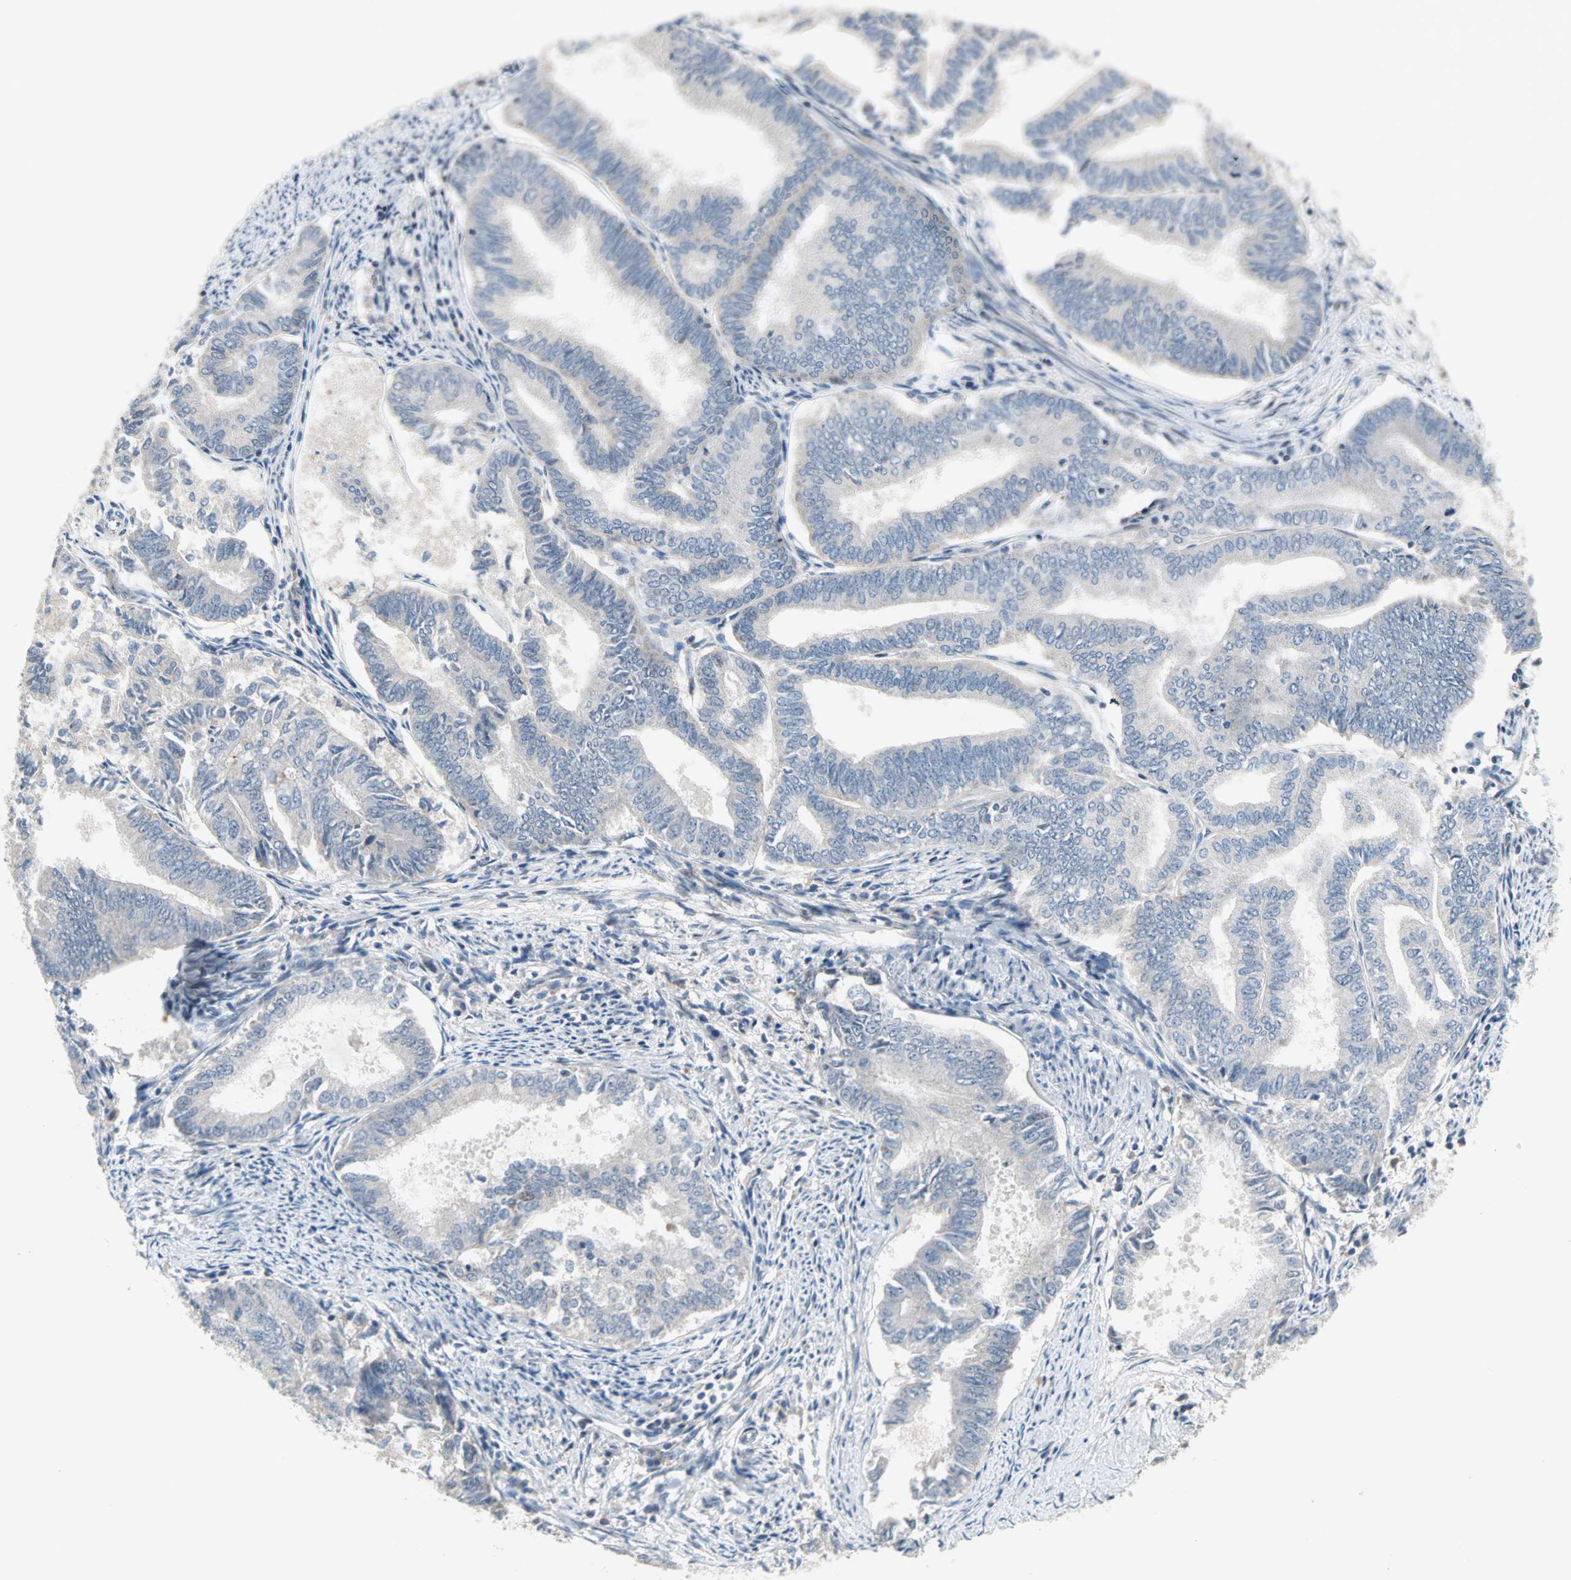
{"staining": {"intensity": "negative", "quantity": "none", "location": "none"}, "tissue": "endometrial cancer", "cell_type": "Tumor cells", "image_type": "cancer", "snomed": [{"axis": "morphology", "description": "Adenocarcinoma, NOS"}, {"axis": "topography", "description": "Endometrium"}], "caption": "Tumor cells are negative for protein expression in human endometrial adenocarcinoma. (DAB IHC, high magnification).", "gene": "PROS1", "patient": {"sex": "female", "age": 86}}